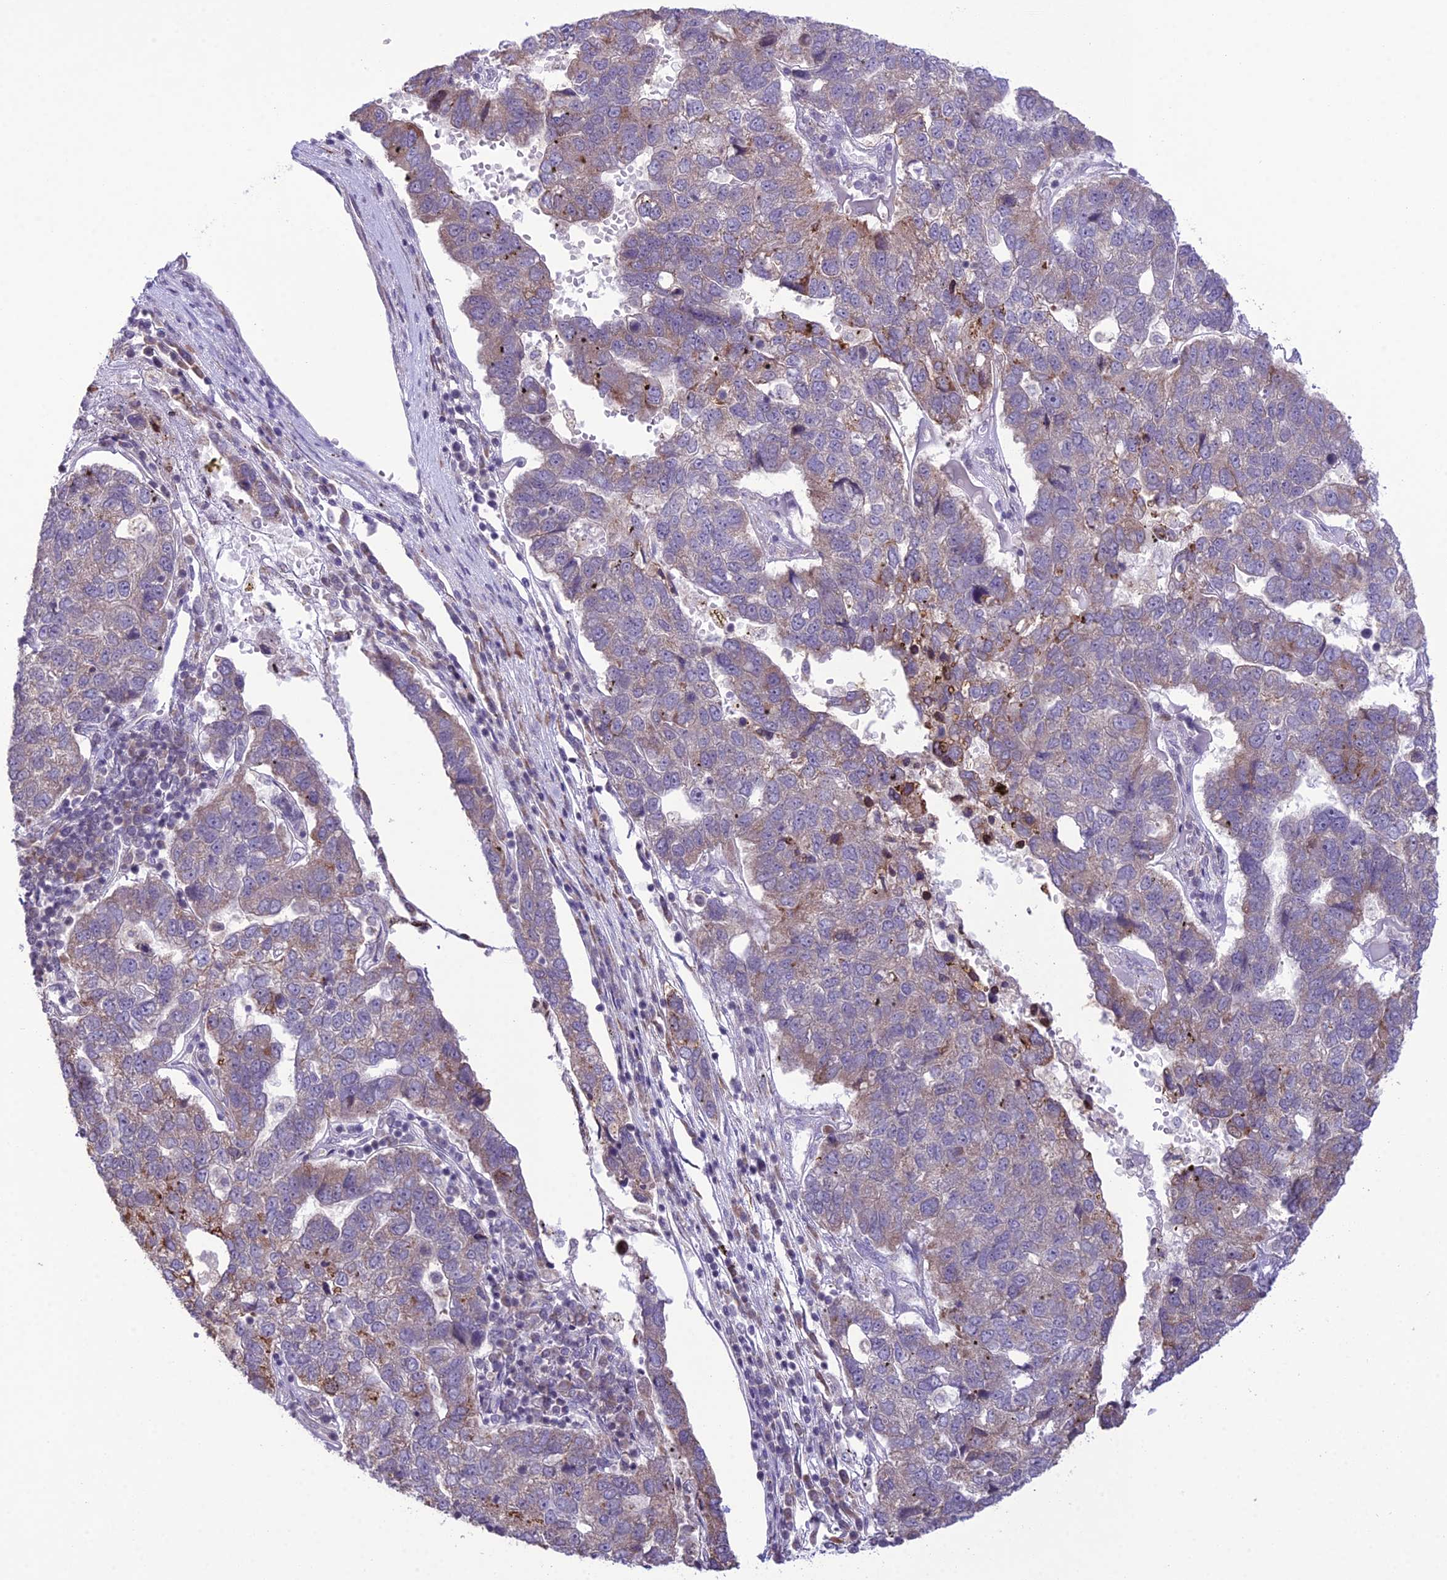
{"staining": {"intensity": "weak", "quantity": "25%-75%", "location": "cytoplasmic/membranous"}, "tissue": "pancreatic cancer", "cell_type": "Tumor cells", "image_type": "cancer", "snomed": [{"axis": "morphology", "description": "Adenocarcinoma, NOS"}, {"axis": "topography", "description": "Pancreas"}], "caption": "Immunohistochemistry (IHC) photomicrograph of neoplastic tissue: pancreatic cancer (adenocarcinoma) stained using immunohistochemistry (IHC) exhibits low levels of weak protein expression localized specifically in the cytoplasmic/membranous of tumor cells, appearing as a cytoplasmic/membranous brown color.", "gene": "RPS26", "patient": {"sex": "female", "age": 61}}